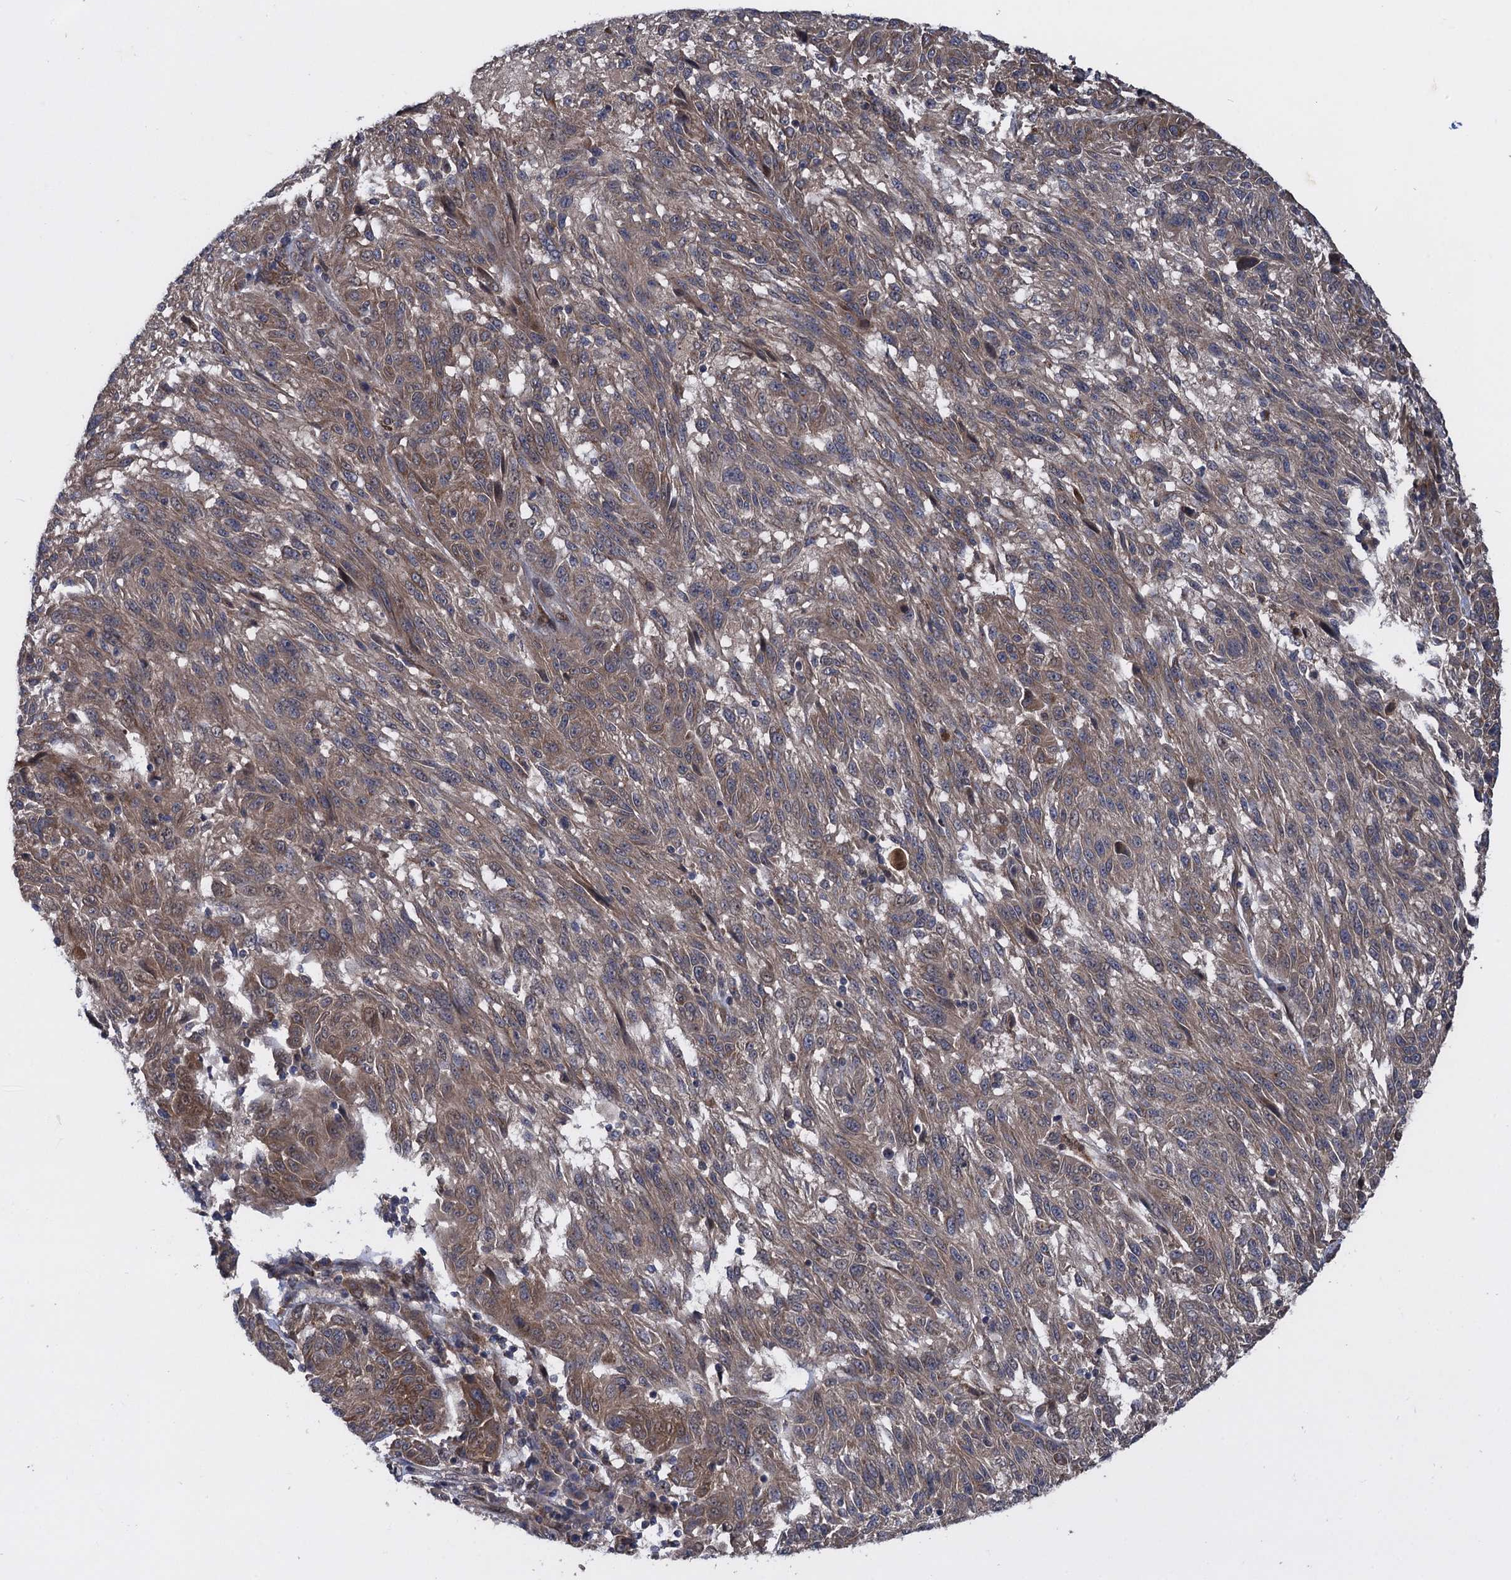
{"staining": {"intensity": "moderate", "quantity": "<25%", "location": "cytoplasmic/membranous"}, "tissue": "melanoma", "cell_type": "Tumor cells", "image_type": "cancer", "snomed": [{"axis": "morphology", "description": "Malignant melanoma, NOS"}, {"axis": "topography", "description": "Skin"}], "caption": "Brown immunohistochemical staining in malignant melanoma demonstrates moderate cytoplasmic/membranous staining in approximately <25% of tumor cells.", "gene": "HAUS1", "patient": {"sex": "male", "age": 53}}